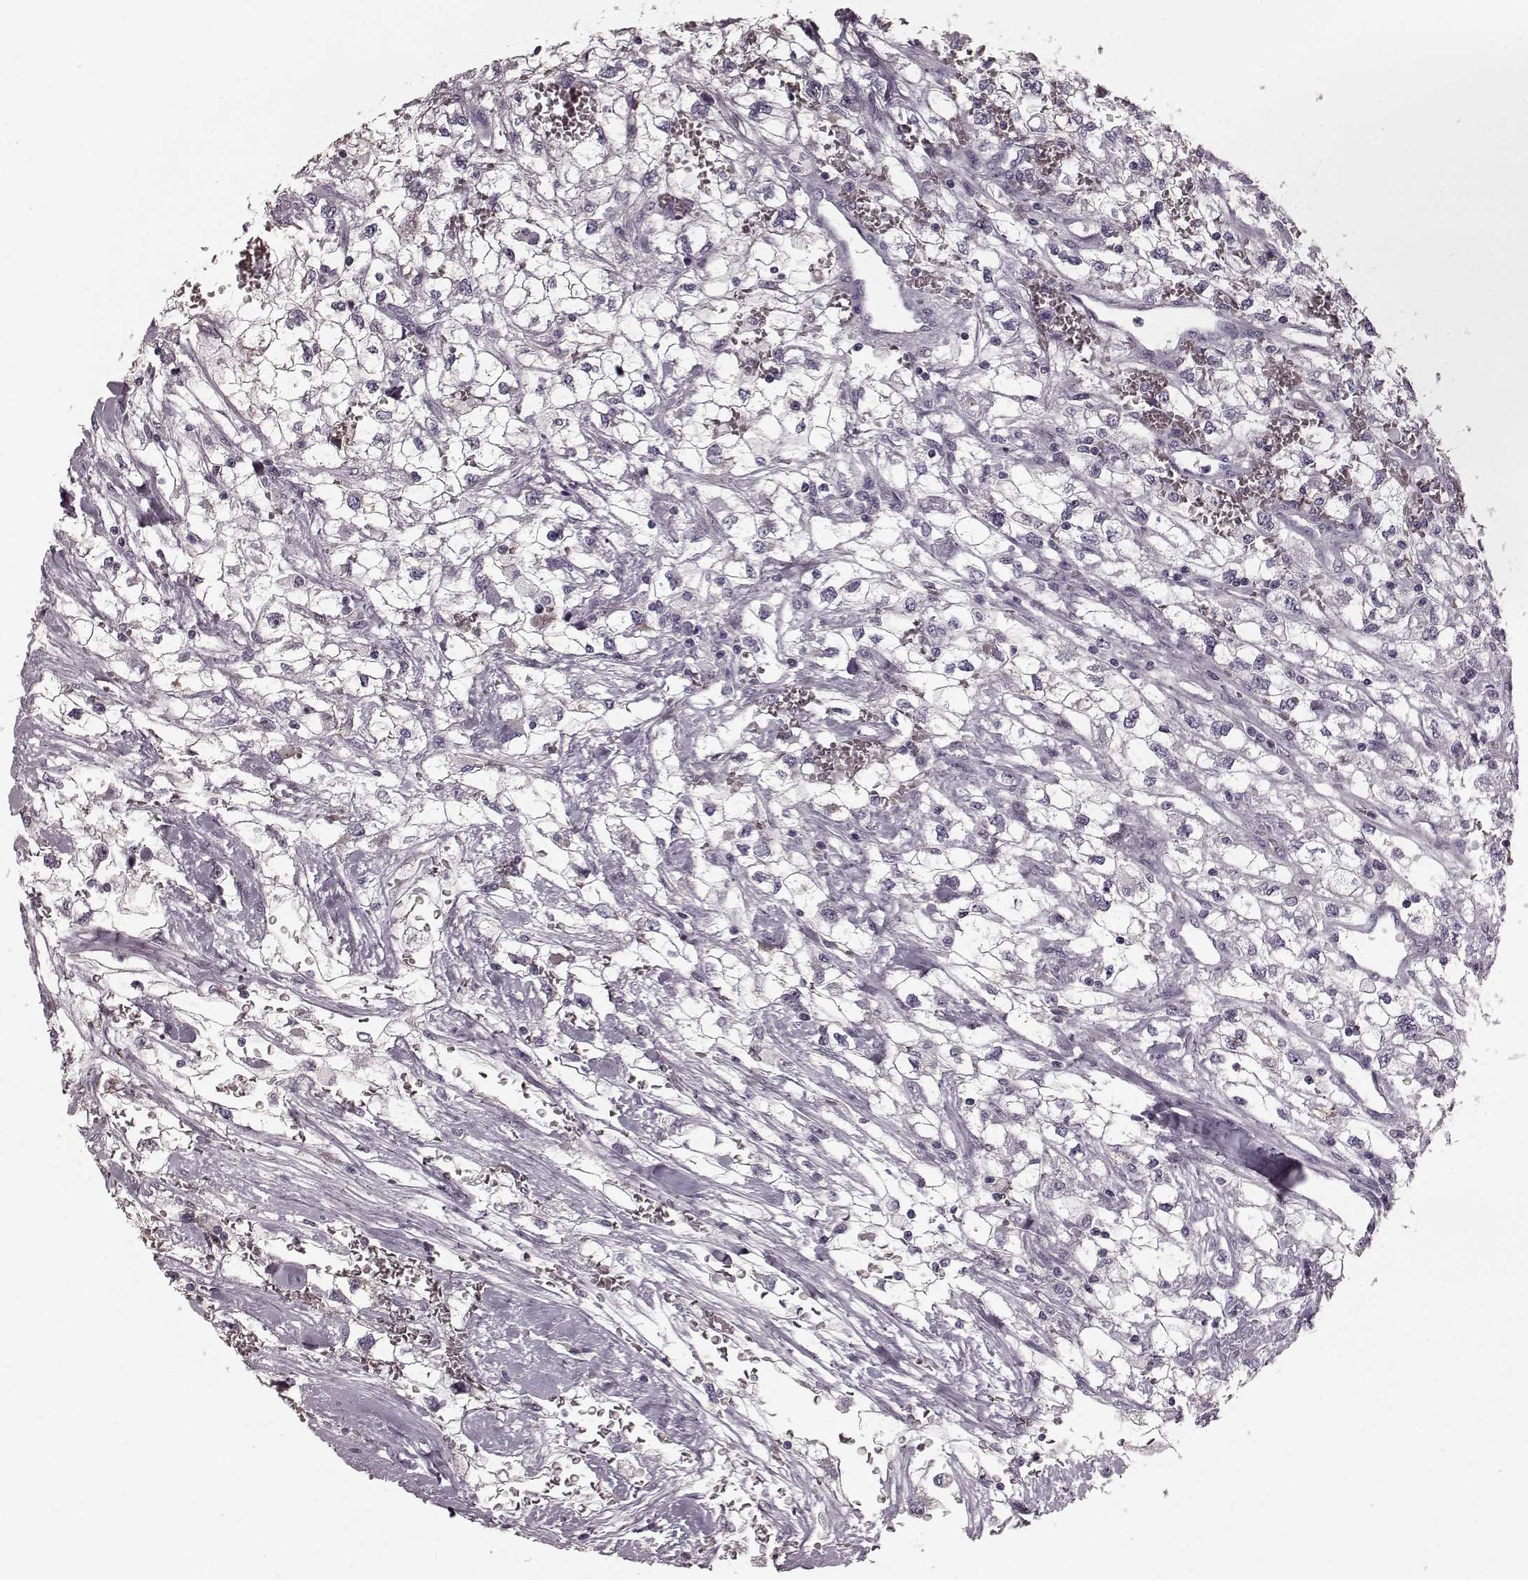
{"staining": {"intensity": "negative", "quantity": "none", "location": "none"}, "tissue": "renal cancer", "cell_type": "Tumor cells", "image_type": "cancer", "snomed": [{"axis": "morphology", "description": "Adenocarcinoma, NOS"}, {"axis": "topography", "description": "Kidney"}], "caption": "A histopathology image of human renal adenocarcinoma is negative for staining in tumor cells. (DAB (3,3'-diaminobenzidine) immunohistochemistry (IHC), high magnification).", "gene": "CST7", "patient": {"sex": "male", "age": 59}}